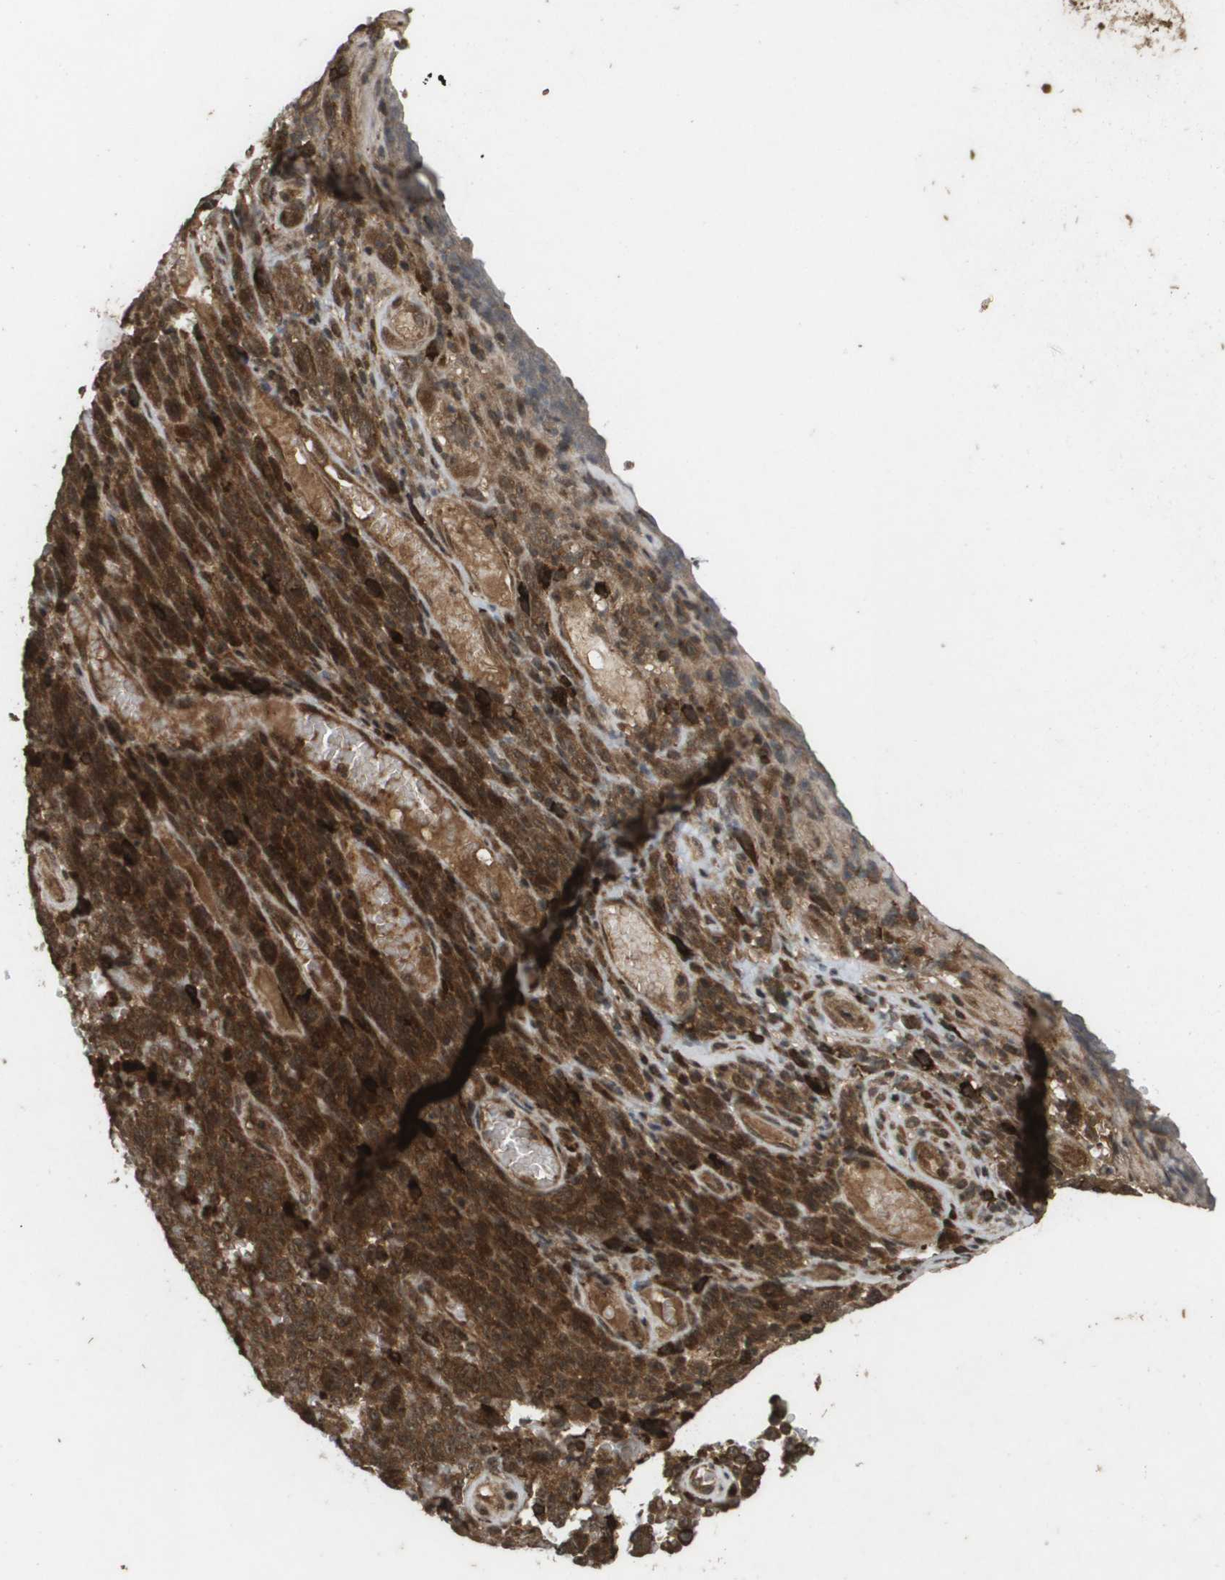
{"staining": {"intensity": "strong", "quantity": ">75%", "location": "cytoplasmic/membranous"}, "tissue": "melanoma", "cell_type": "Tumor cells", "image_type": "cancer", "snomed": [{"axis": "morphology", "description": "Malignant melanoma, NOS"}, {"axis": "topography", "description": "Skin"}], "caption": "An image of malignant melanoma stained for a protein exhibits strong cytoplasmic/membranous brown staining in tumor cells.", "gene": "KIF11", "patient": {"sex": "female", "age": 82}}